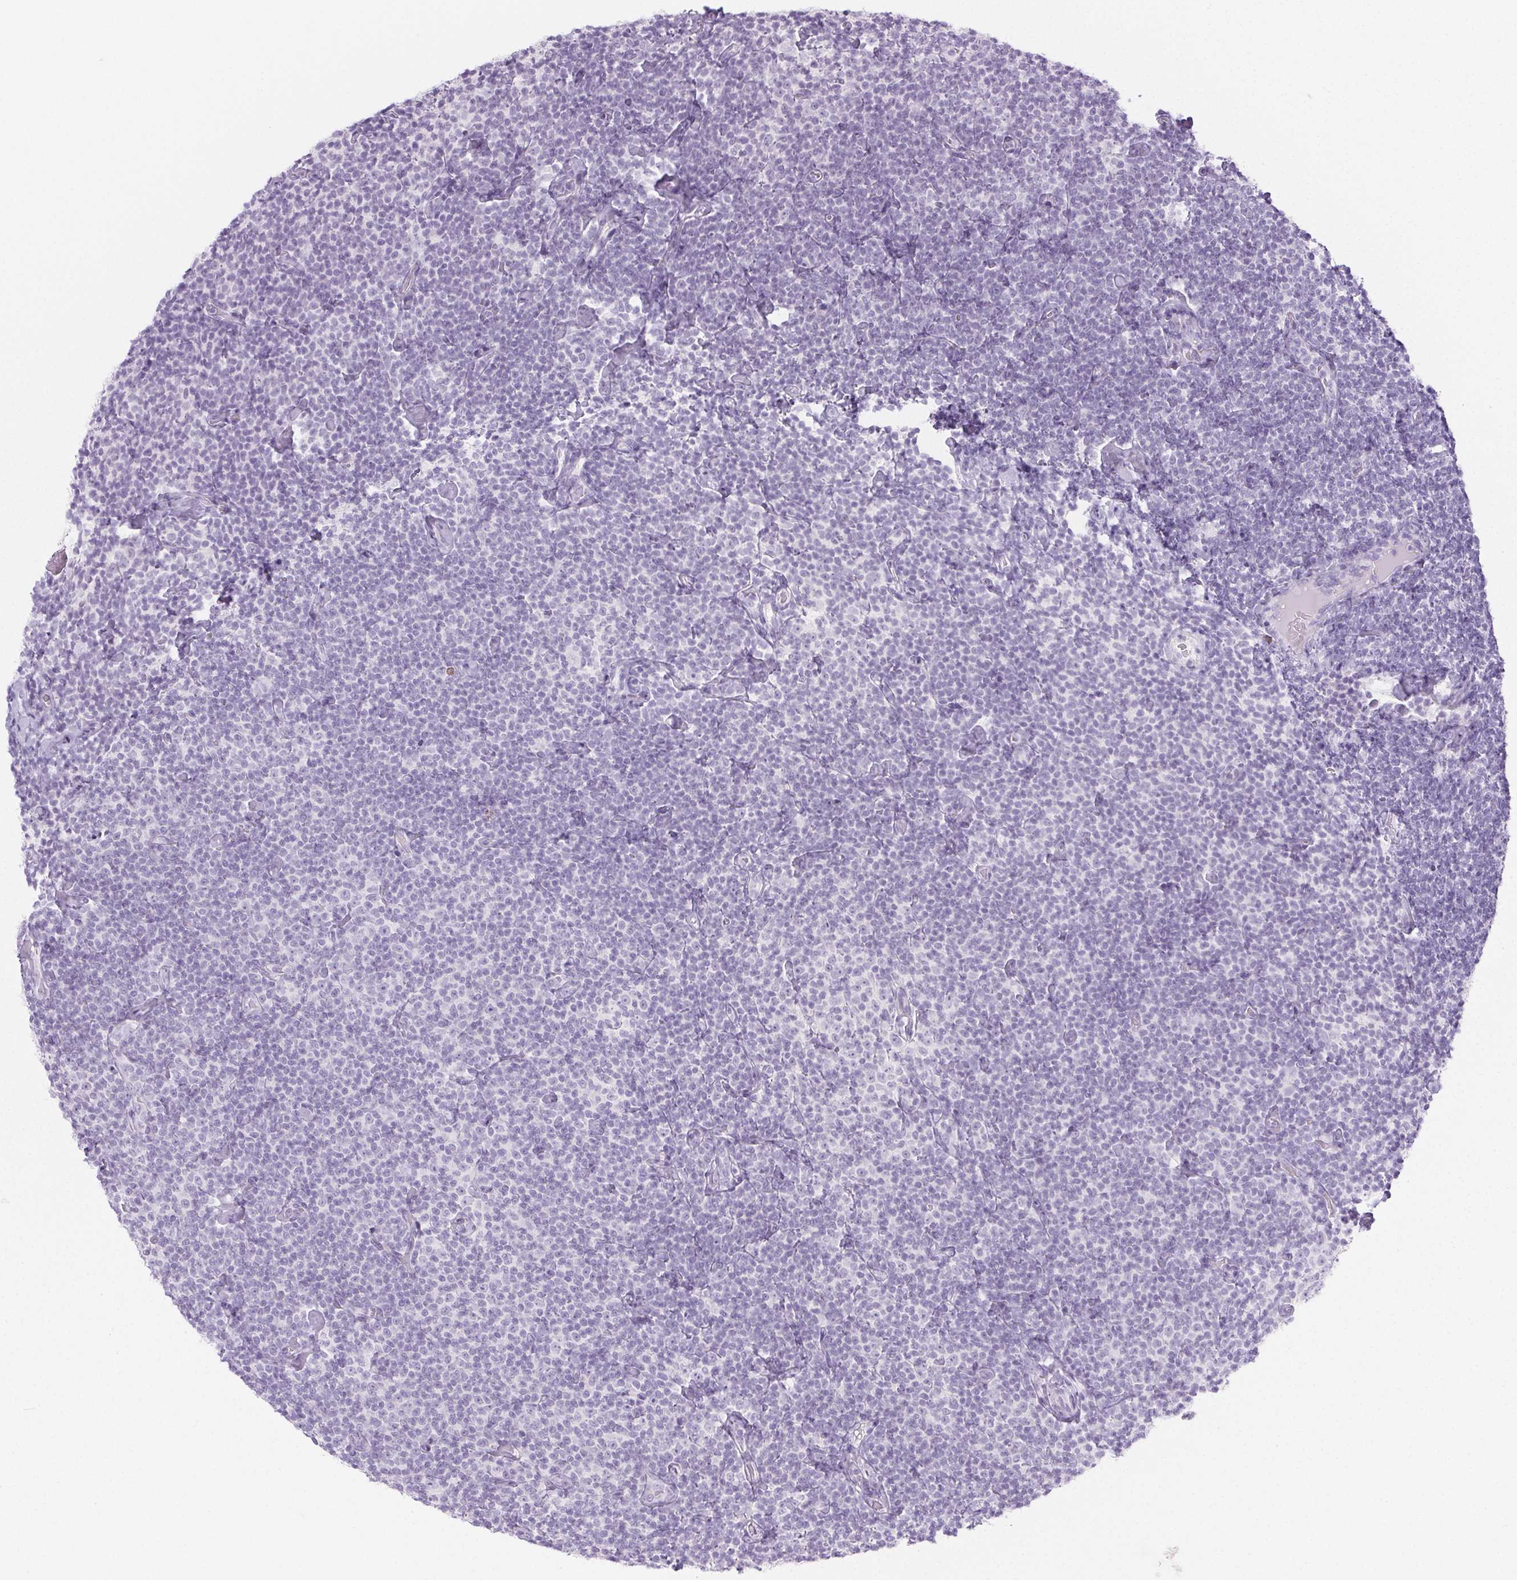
{"staining": {"intensity": "negative", "quantity": "none", "location": "none"}, "tissue": "lymphoma", "cell_type": "Tumor cells", "image_type": "cancer", "snomed": [{"axis": "morphology", "description": "Malignant lymphoma, non-Hodgkin's type, Low grade"}, {"axis": "topography", "description": "Lymph node"}], "caption": "A high-resolution photomicrograph shows IHC staining of low-grade malignant lymphoma, non-Hodgkin's type, which demonstrates no significant staining in tumor cells.", "gene": "PI3", "patient": {"sex": "male", "age": 81}}